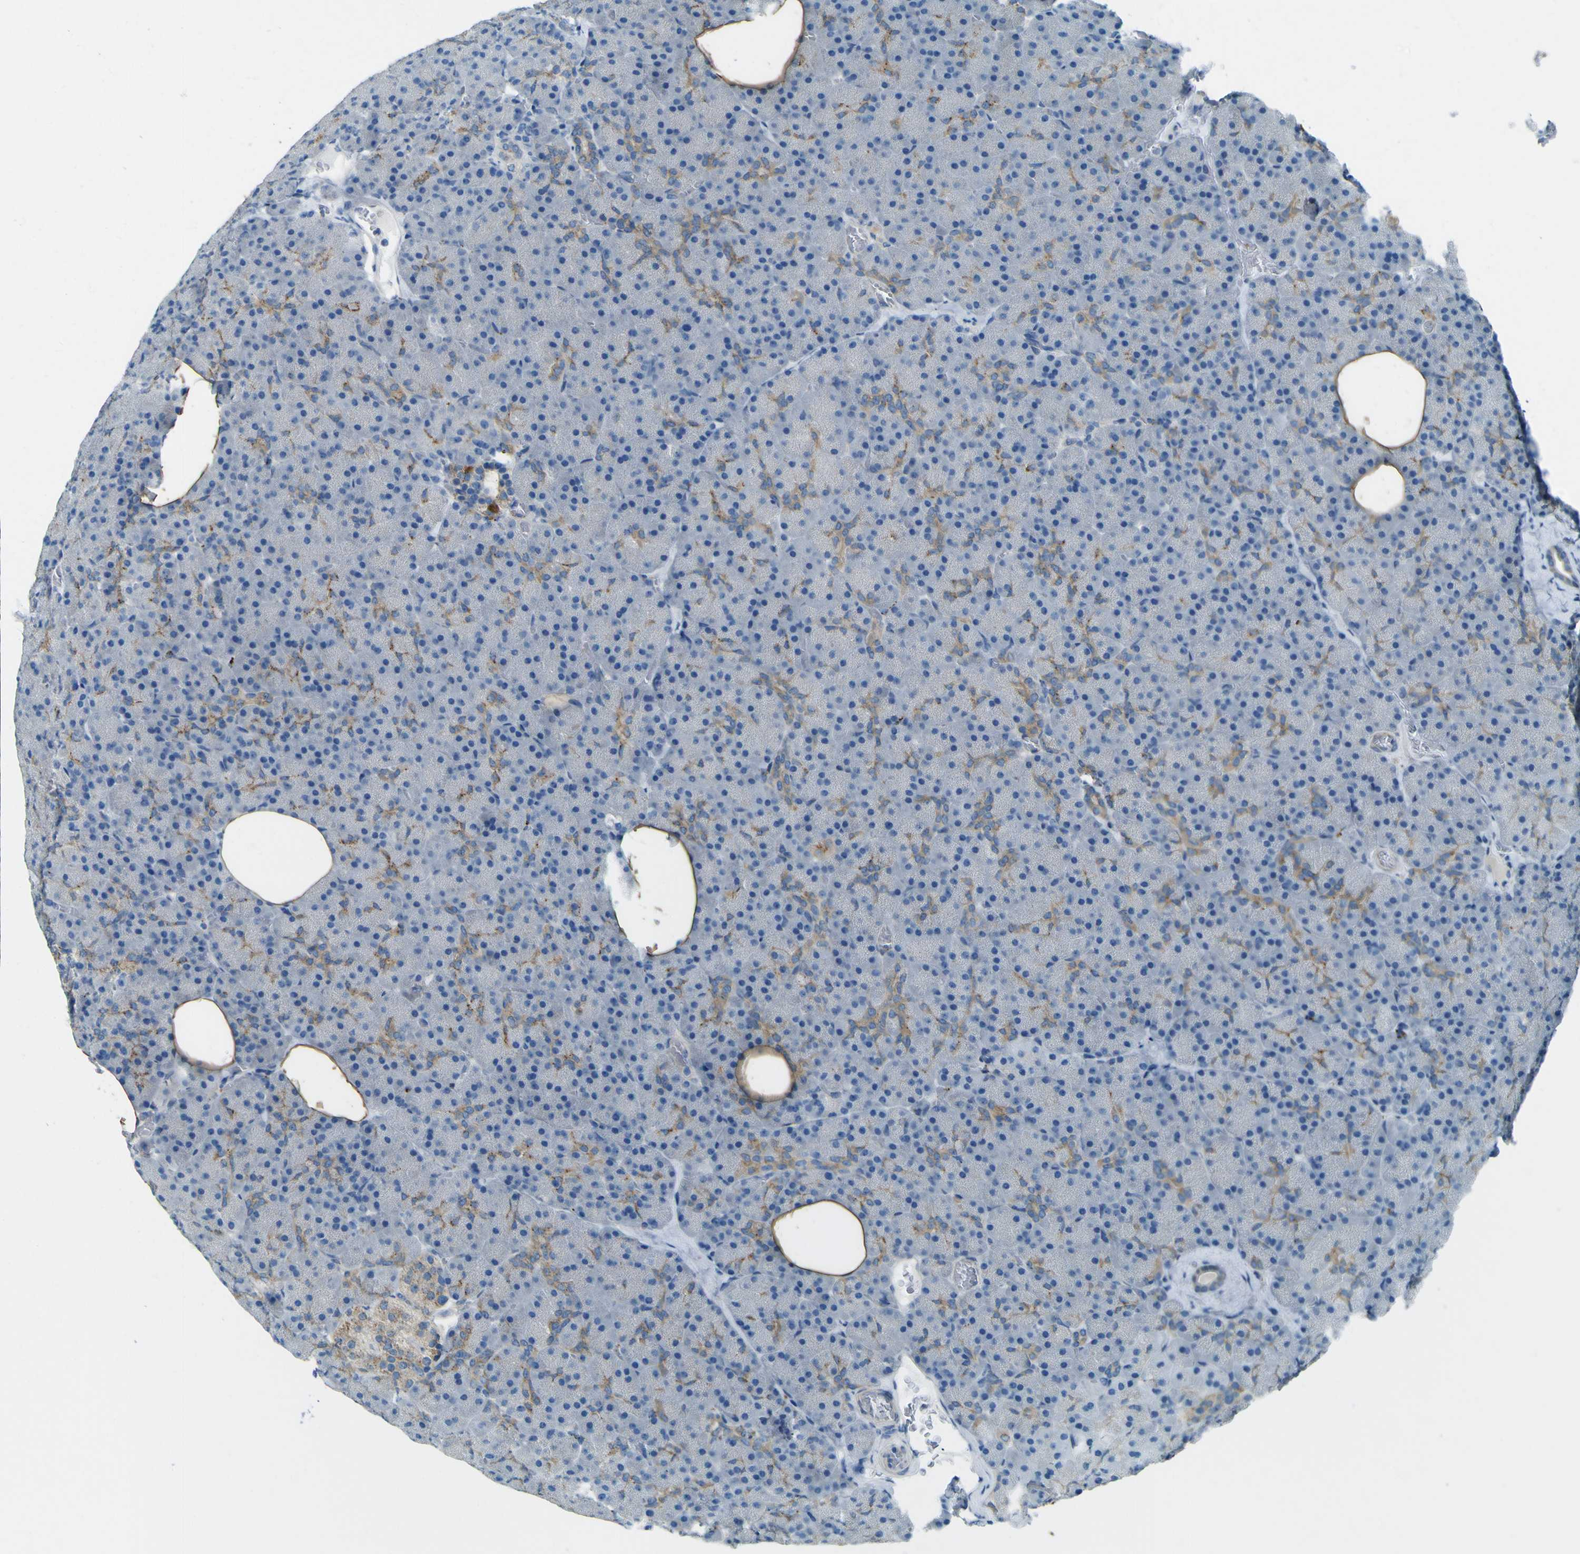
{"staining": {"intensity": "weak", "quantity": "25%-75%", "location": "cytoplasmic/membranous"}, "tissue": "pancreas", "cell_type": "Exocrine glandular cells", "image_type": "normal", "snomed": [{"axis": "morphology", "description": "Normal tissue, NOS"}, {"axis": "topography", "description": "Pancreas"}], "caption": "Normal pancreas was stained to show a protein in brown. There is low levels of weak cytoplasmic/membranous expression in about 25%-75% of exocrine glandular cells. The staining was performed using DAB to visualize the protein expression in brown, while the nuclei were stained in blue with hematoxylin (Magnification: 20x).", "gene": "PDE9A", "patient": {"sex": "female", "age": 35}}